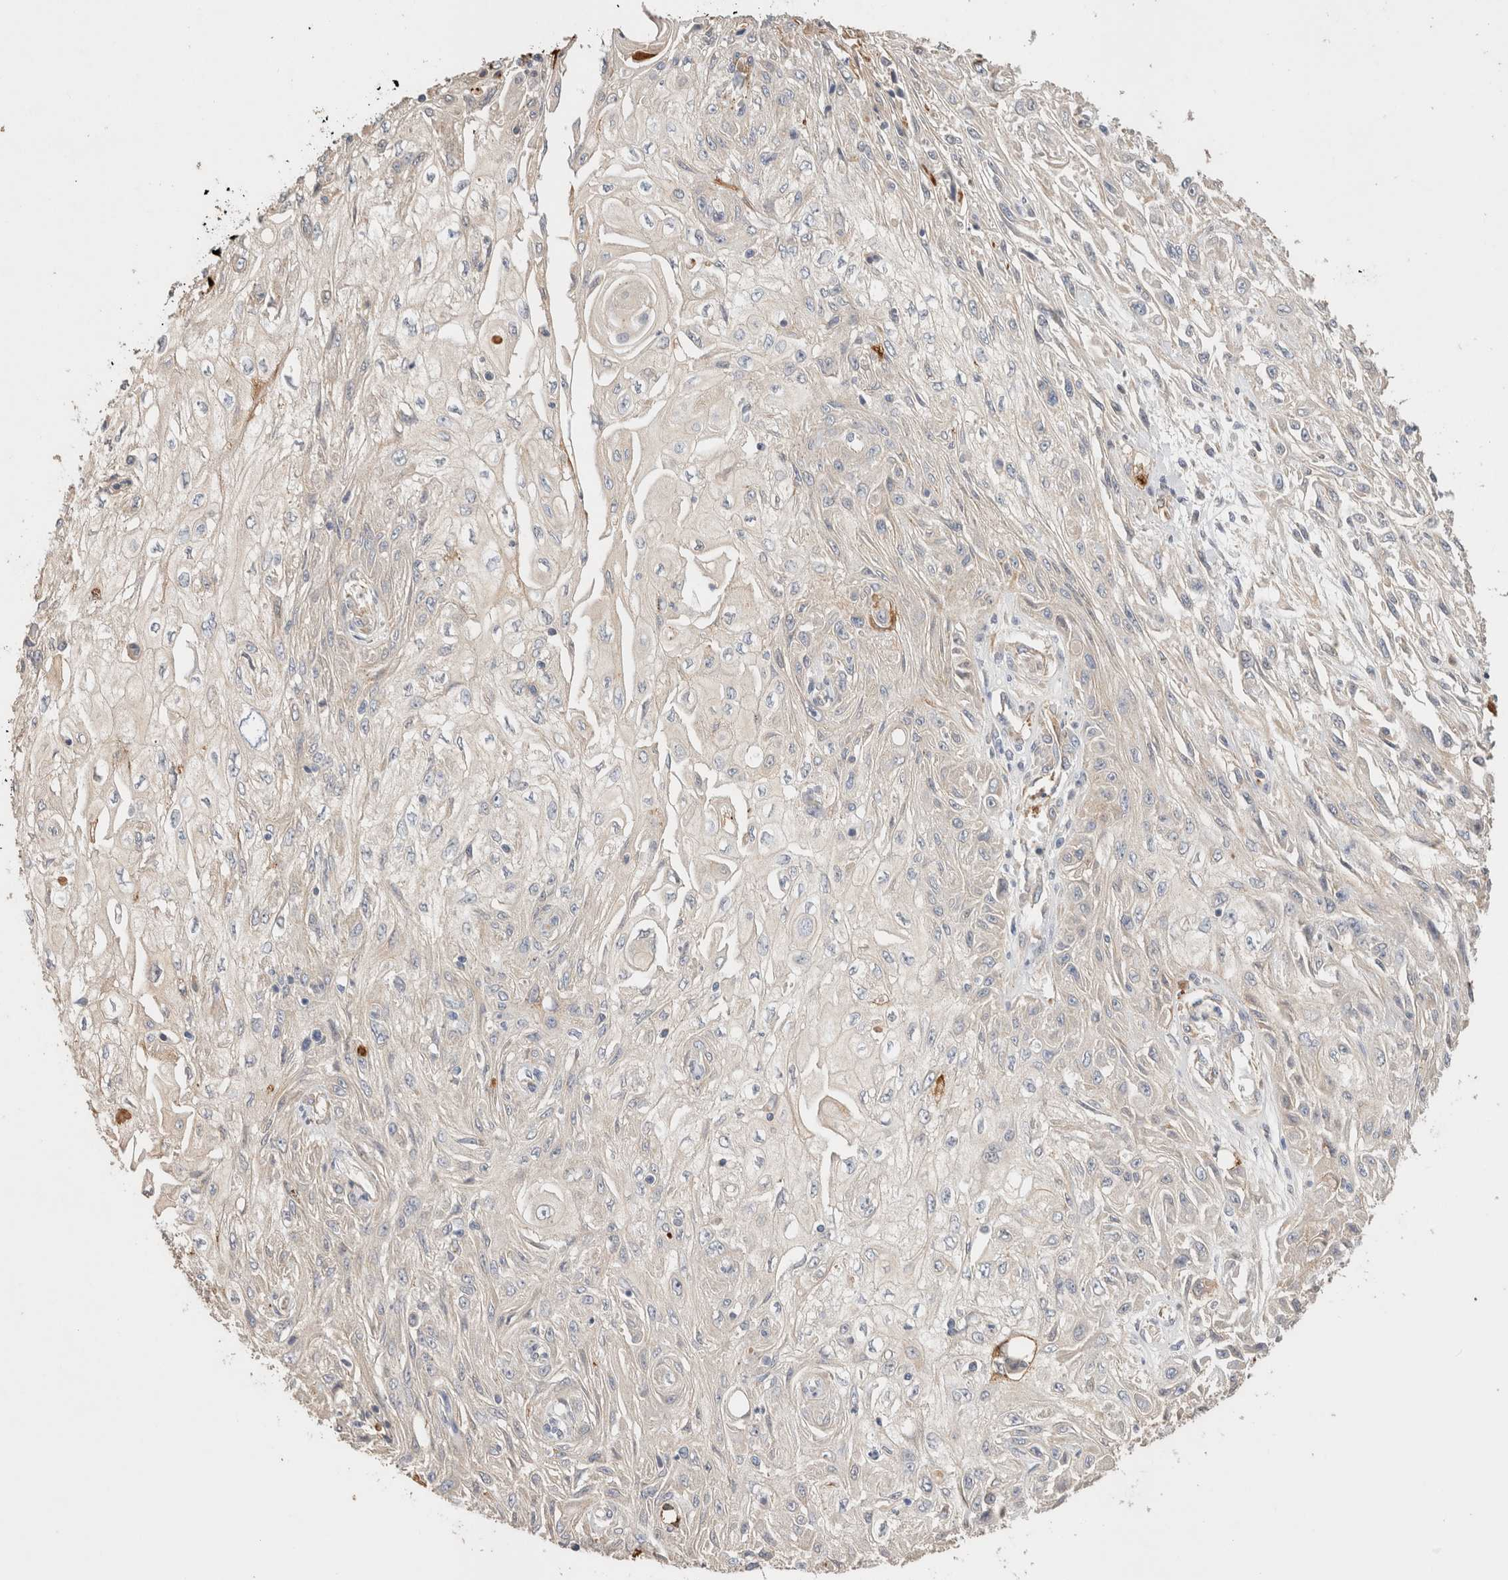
{"staining": {"intensity": "negative", "quantity": "none", "location": "none"}, "tissue": "skin cancer", "cell_type": "Tumor cells", "image_type": "cancer", "snomed": [{"axis": "morphology", "description": "Squamous cell carcinoma, NOS"}, {"axis": "morphology", "description": "Squamous cell carcinoma, metastatic, NOS"}, {"axis": "topography", "description": "Skin"}, {"axis": "topography", "description": "Lymph node"}], "caption": "High magnification brightfield microscopy of skin cancer (metastatic squamous cell carcinoma) stained with DAB (3,3'-diaminobenzidine) (brown) and counterstained with hematoxylin (blue): tumor cells show no significant staining.", "gene": "PROS1", "patient": {"sex": "male", "age": 75}}